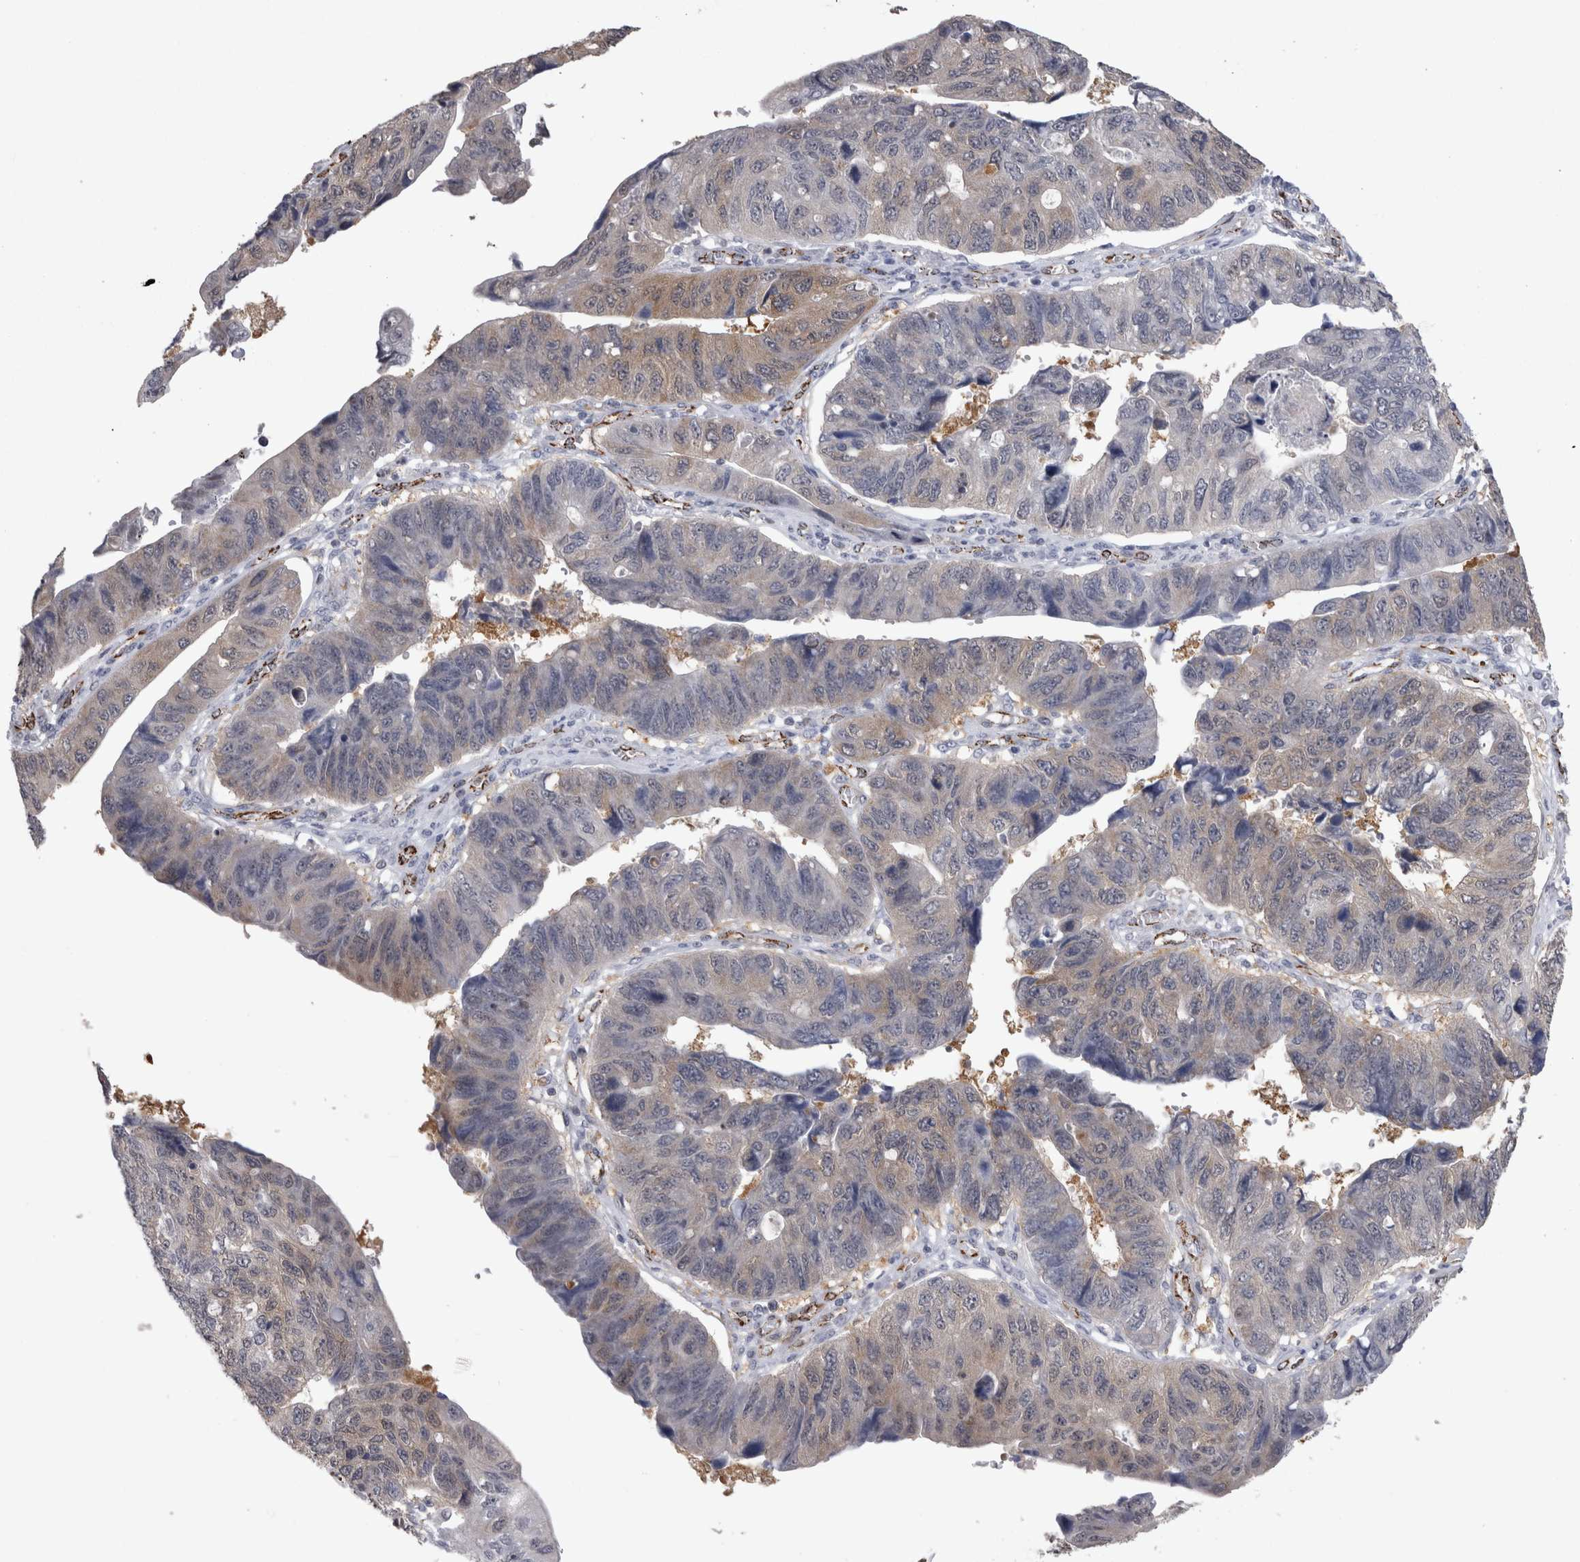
{"staining": {"intensity": "weak", "quantity": "<25%", "location": "cytoplasmic/membranous"}, "tissue": "stomach cancer", "cell_type": "Tumor cells", "image_type": "cancer", "snomed": [{"axis": "morphology", "description": "Adenocarcinoma, NOS"}, {"axis": "topography", "description": "Stomach"}], "caption": "Stomach cancer (adenocarcinoma) was stained to show a protein in brown. There is no significant positivity in tumor cells.", "gene": "ACOT7", "patient": {"sex": "male", "age": 59}}